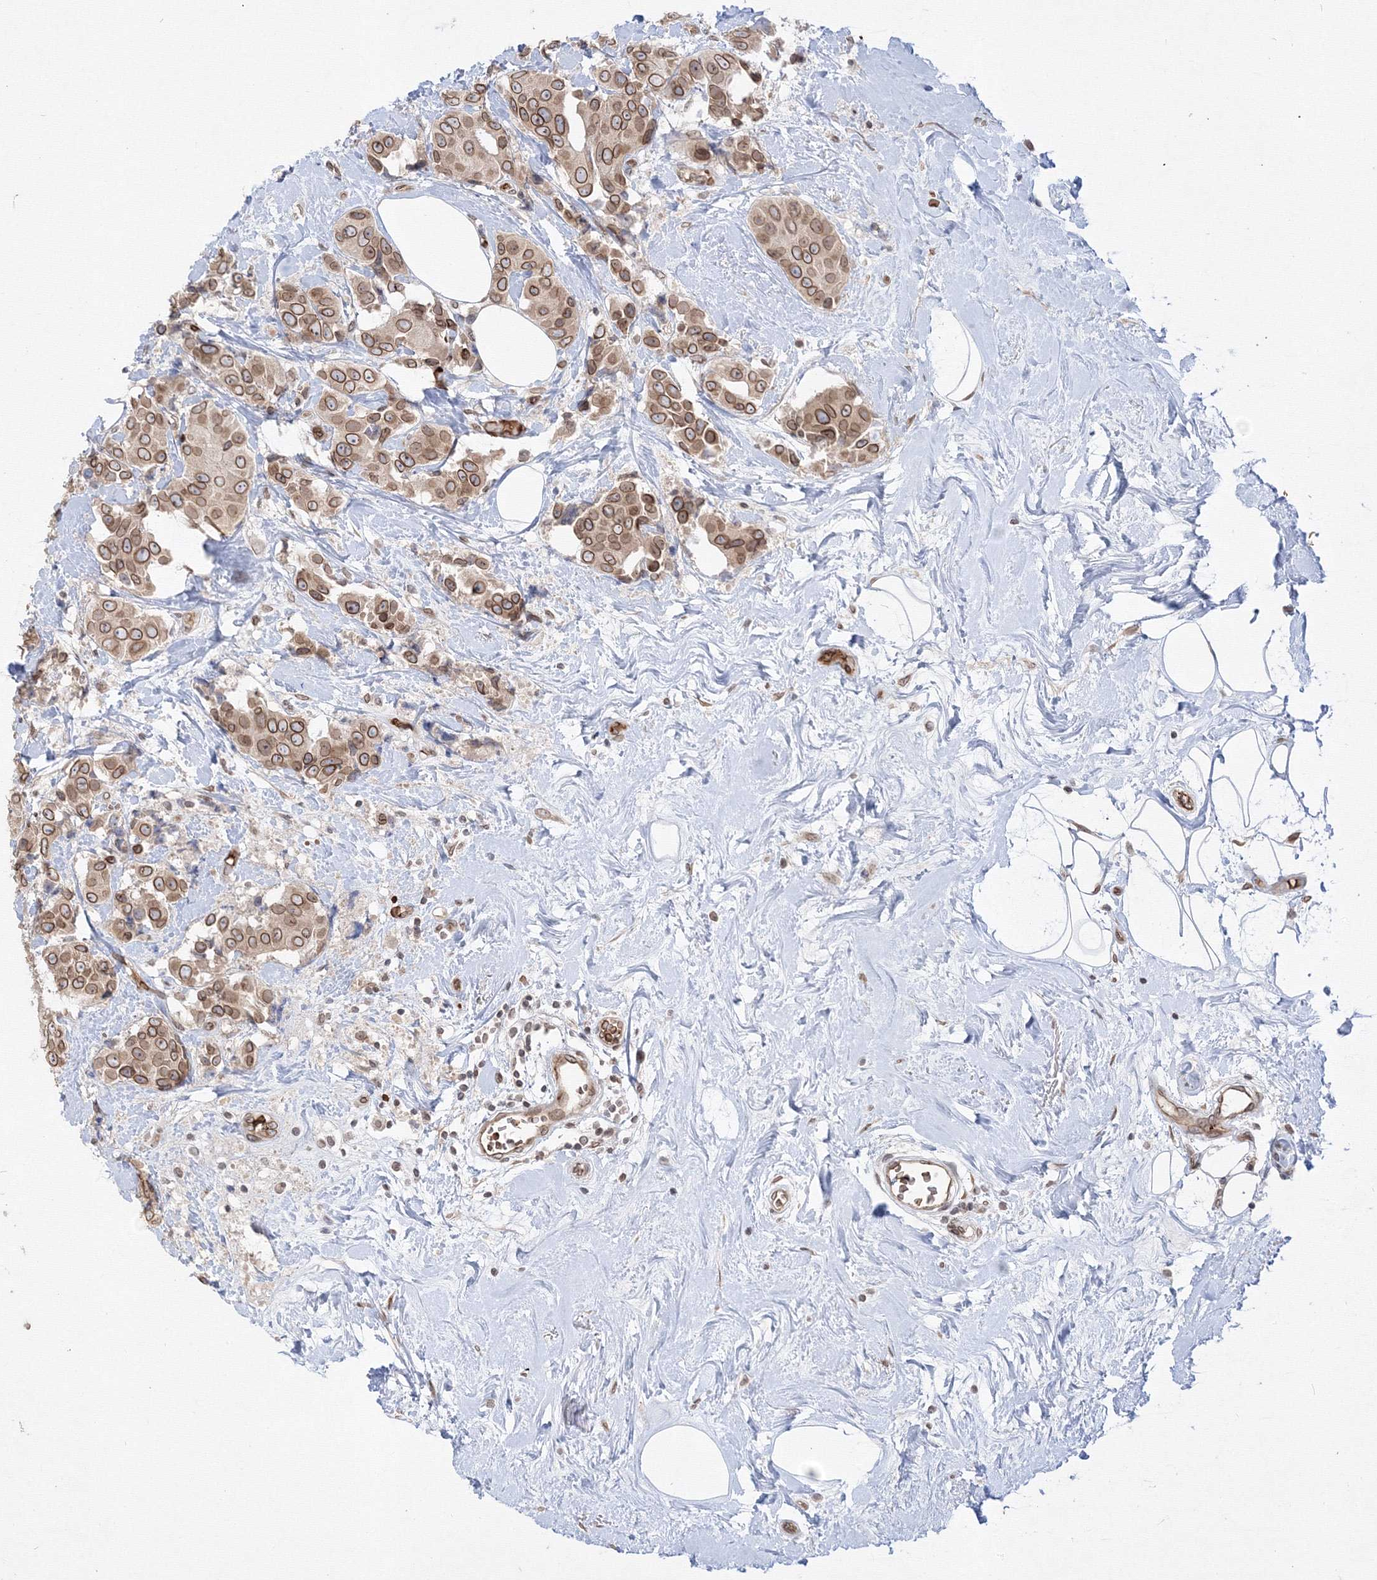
{"staining": {"intensity": "moderate", "quantity": ">75%", "location": "cytoplasmic/membranous,nuclear"}, "tissue": "breast cancer", "cell_type": "Tumor cells", "image_type": "cancer", "snomed": [{"axis": "morphology", "description": "Normal tissue, NOS"}, {"axis": "morphology", "description": "Duct carcinoma"}, {"axis": "topography", "description": "Breast"}], "caption": "Protein staining demonstrates moderate cytoplasmic/membranous and nuclear expression in about >75% of tumor cells in breast intraductal carcinoma.", "gene": "DNAJB2", "patient": {"sex": "female", "age": 39}}